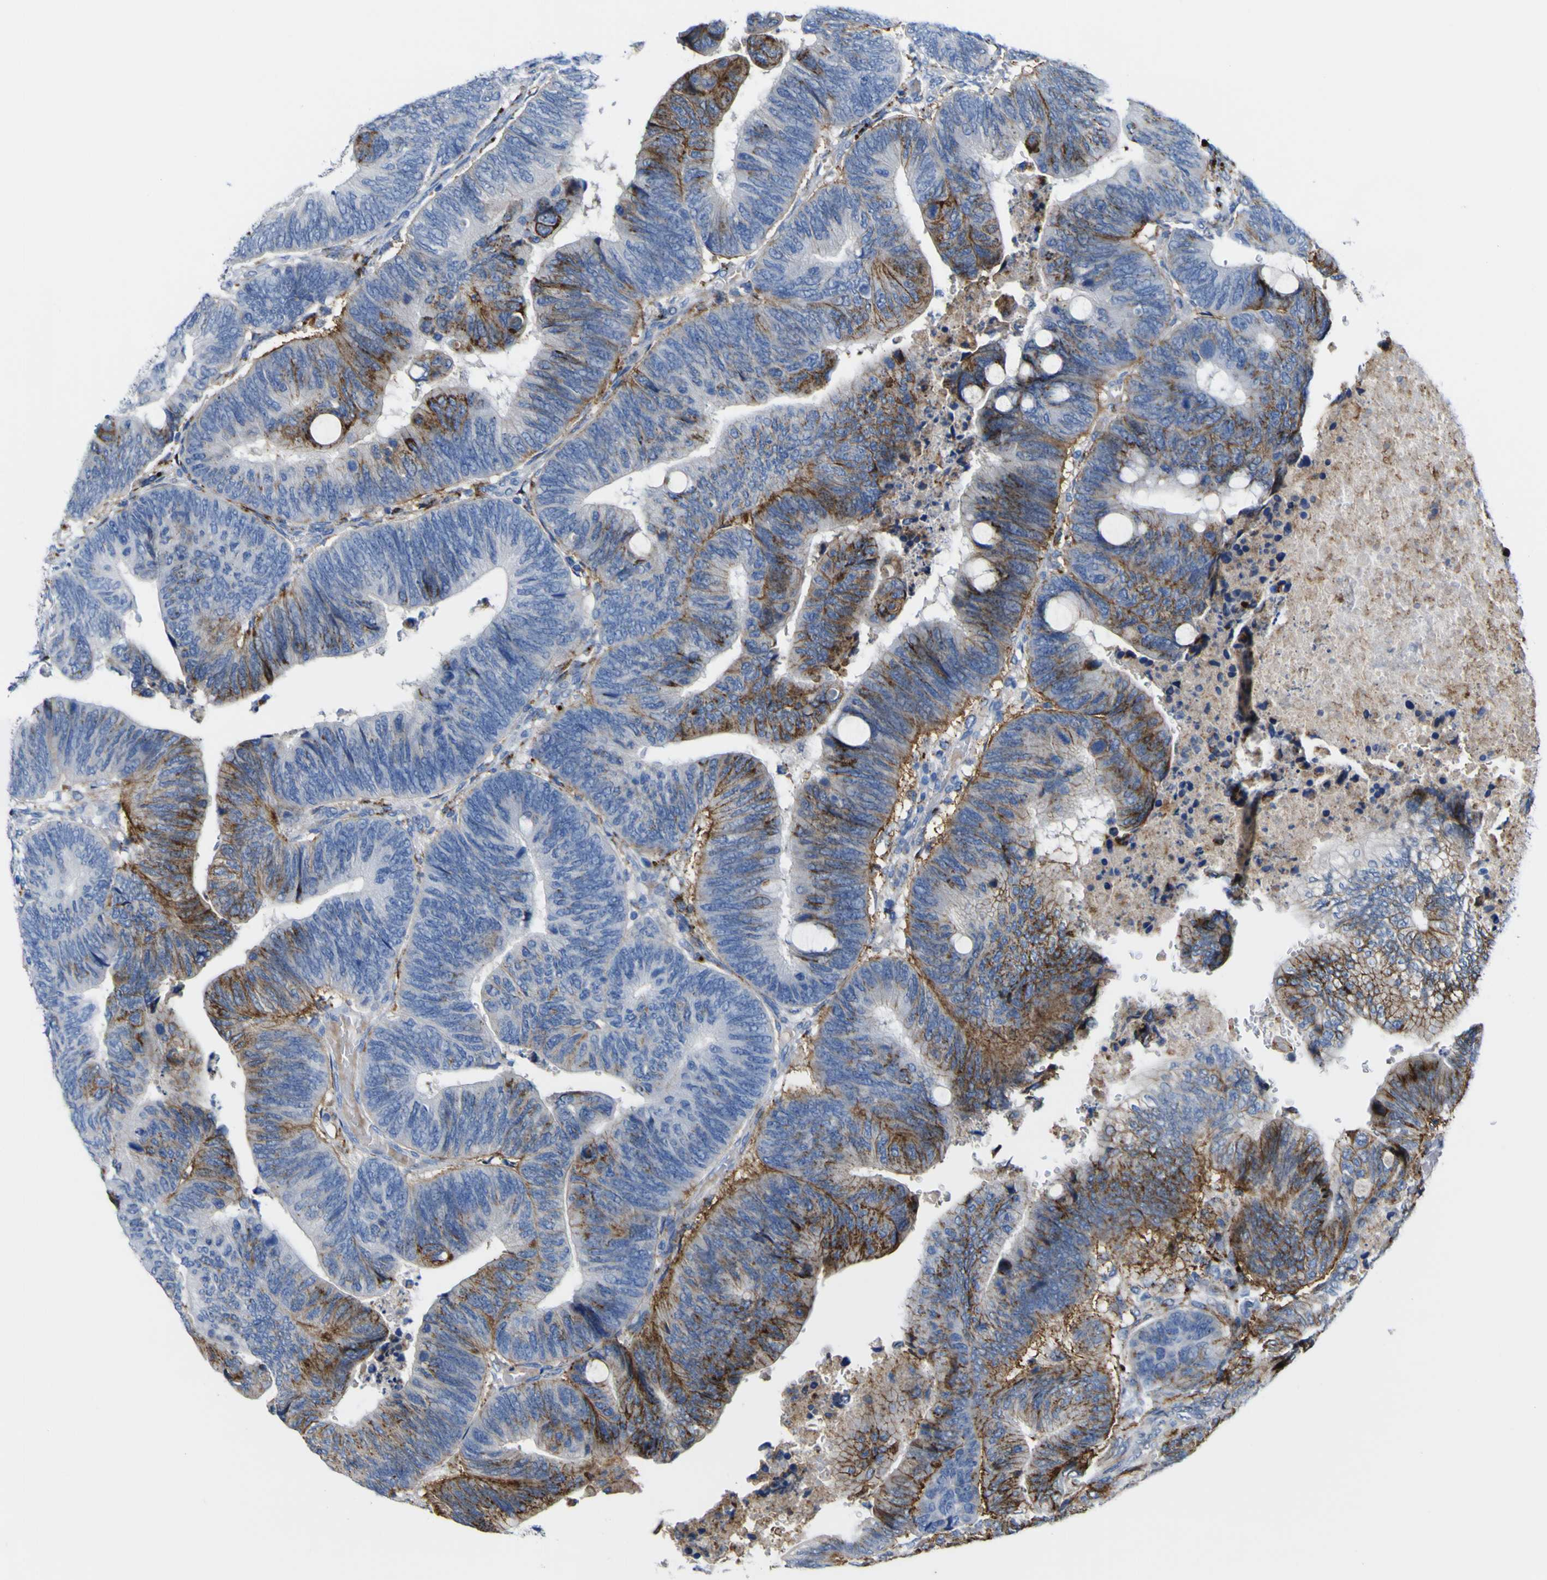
{"staining": {"intensity": "moderate", "quantity": "25%-75%", "location": "cytoplasmic/membranous"}, "tissue": "colorectal cancer", "cell_type": "Tumor cells", "image_type": "cancer", "snomed": [{"axis": "morphology", "description": "Normal tissue, NOS"}, {"axis": "morphology", "description": "Adenocarcinoma, NOS"}, {"axis": "topography", "description": "Rectum"}, {"axis": "topography", "description": "Peripheral nerve tissue"}], "caption": "Adenocarcinoma (colorectal) stained with immunohistochemistry (IHC) demonstrates moderate cytoplasmic/membranous expression in approximately 25%-75% of tumor cells.", "gene": "PTPRF", "patient": {"sex": "male", "age": 92}}